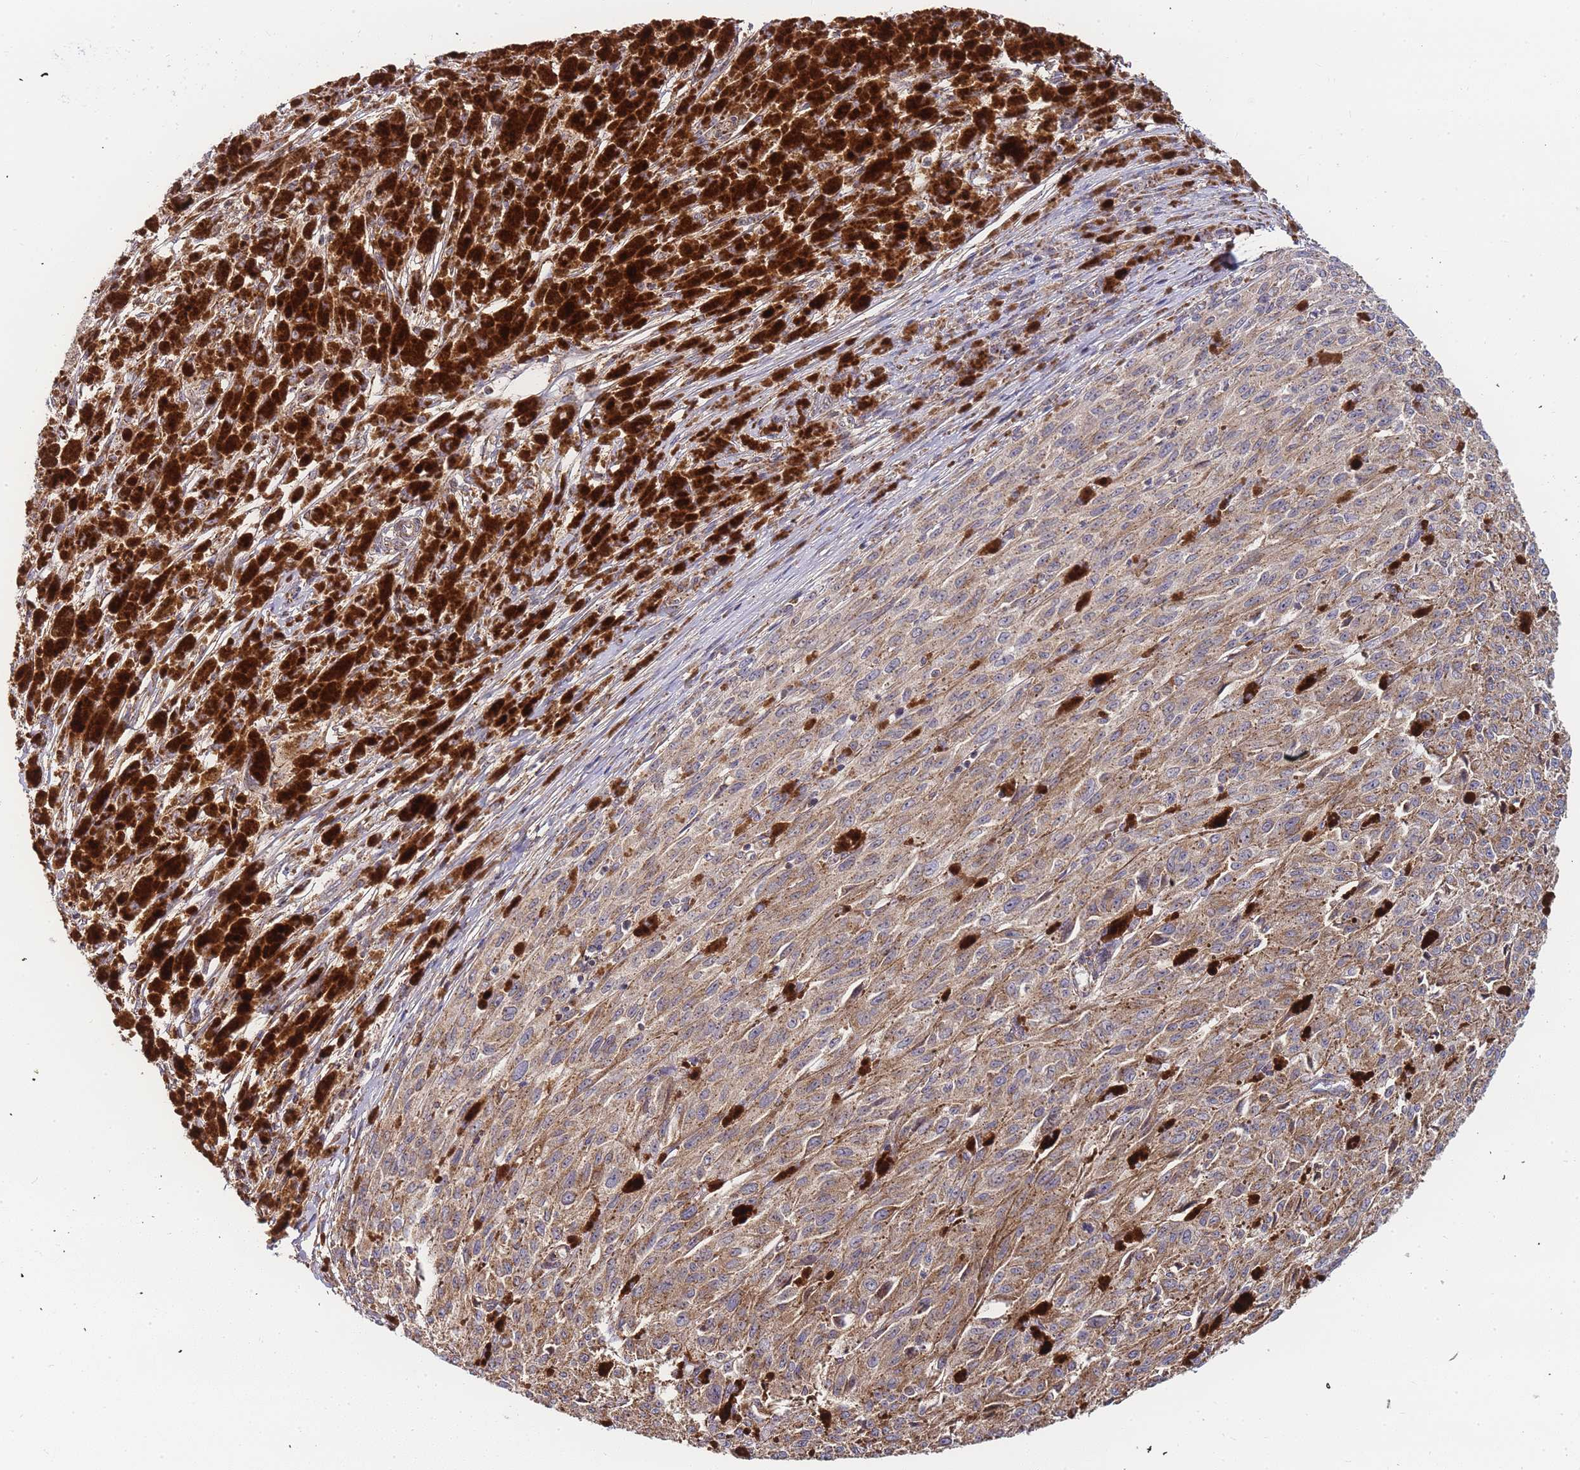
{"staining": {"intensity": "moderate", "quantity": ">75%", "location": "cytoplasmic/membranous"}, "tissue": "melanoma", "cell_type": "Tumor cells", "image_type": "cancer", "snomed": [{"axis": "morphology", "description": "Malignant melanoma, NOS"}, {"axis": "topography", "description": "Skin"}], "caption": "Brown immunohistochemical staining in human malignant melanoma shows moderate cytoplasmic/membranous positivity in approximately >75% of tumor cells.", "gene": "ADCY9", "patient": {"sex": "female", "age": 52}}